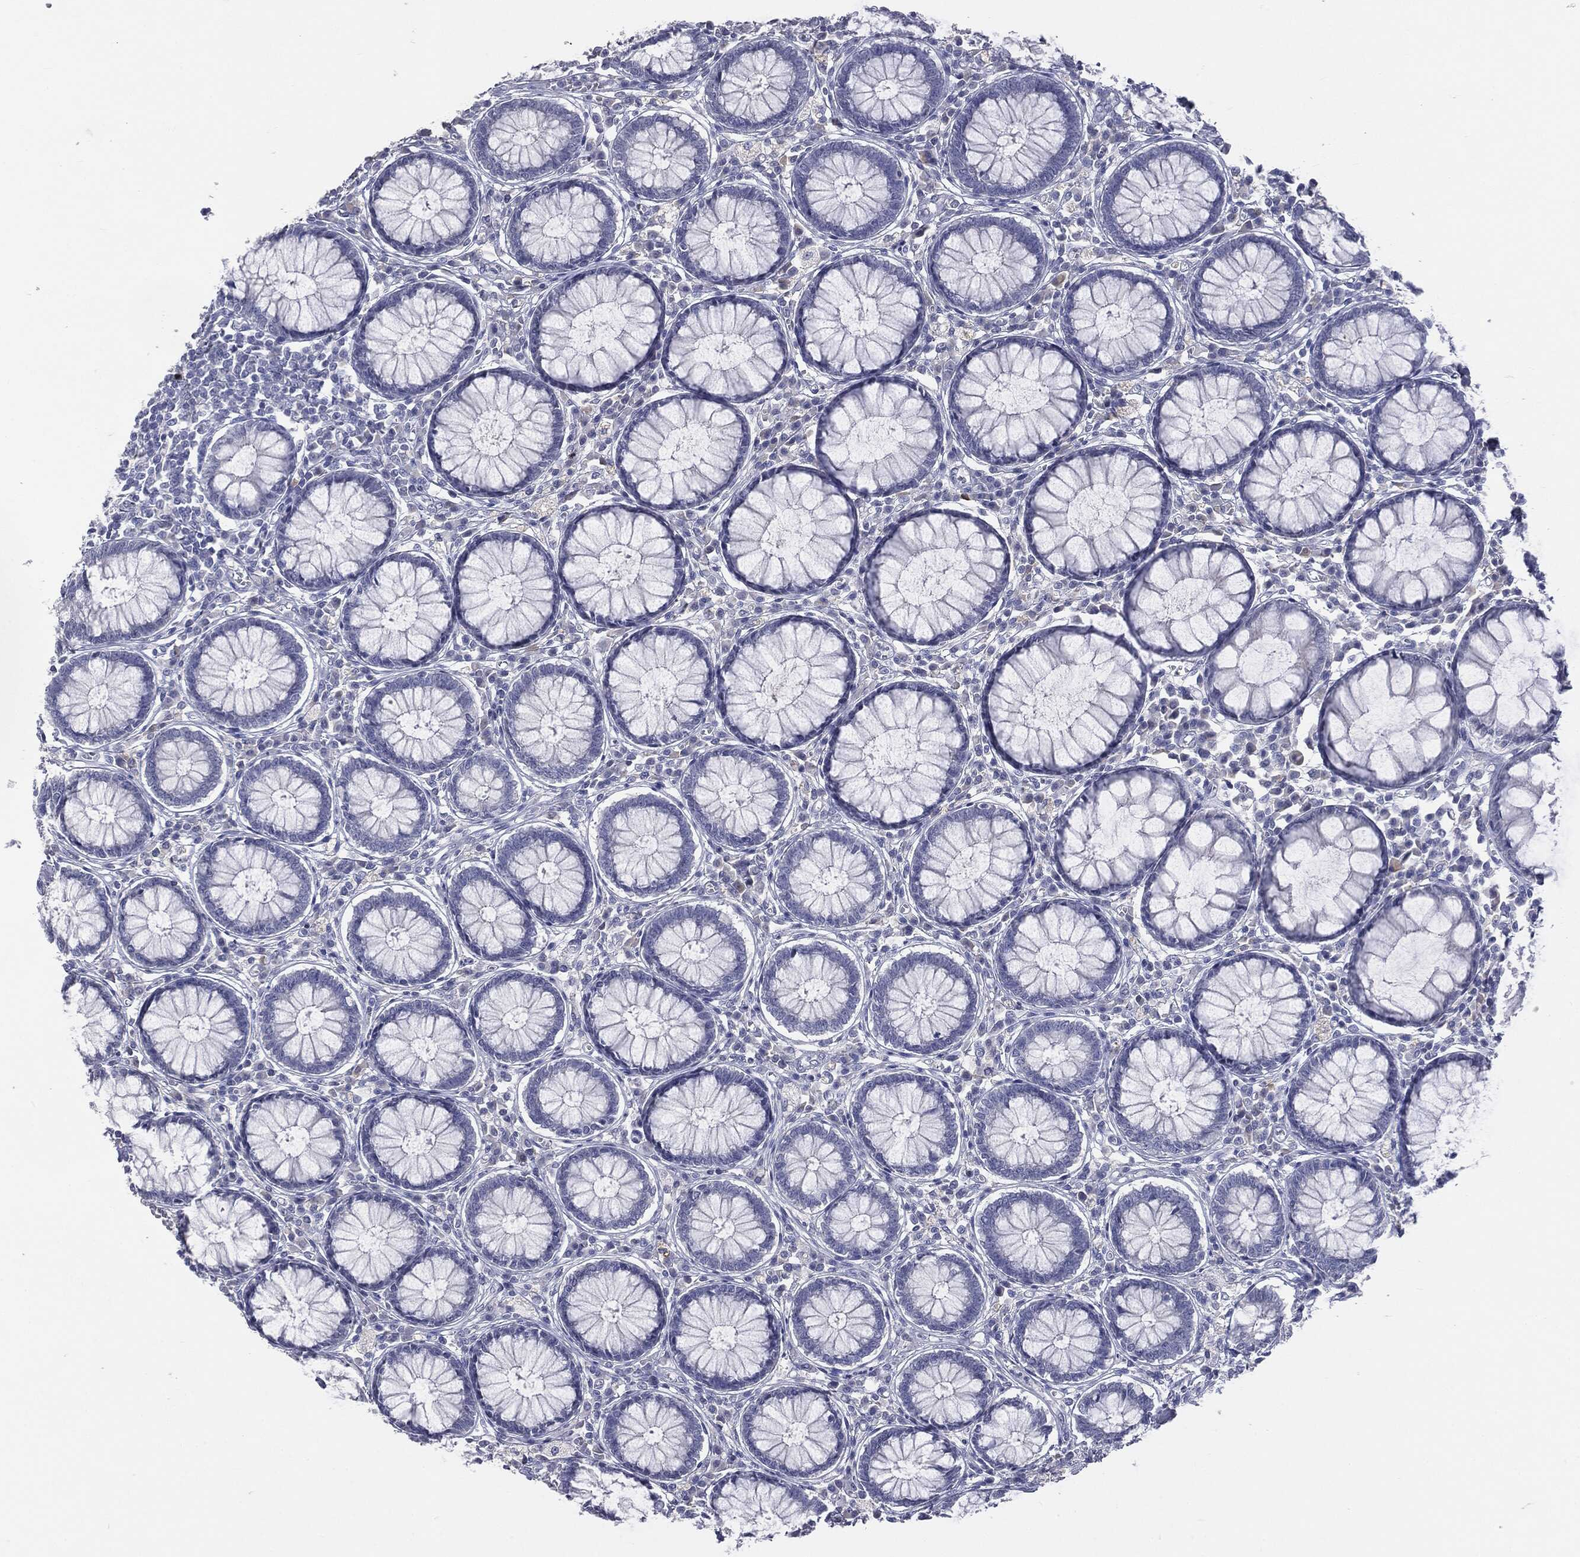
{"staining": {"intensity": "negative", "quantity": "none", "location": "none"}, "tissue": "colon", "cell_type": "Endothelial cells", "image_type": "normal", "snomed": [{"axis": "morphology", "description": "Normal tissue, NOS"}, {"axis": "topography", "description": "Colon"}], "caption": "Immunohistochemistry (IHC) image of unremarkable colon: human colon stained with DAB displays no significant protein expression in endothelial cells.", "gene": "TSHB", "patient": {"sex": "male", "age": 65}}